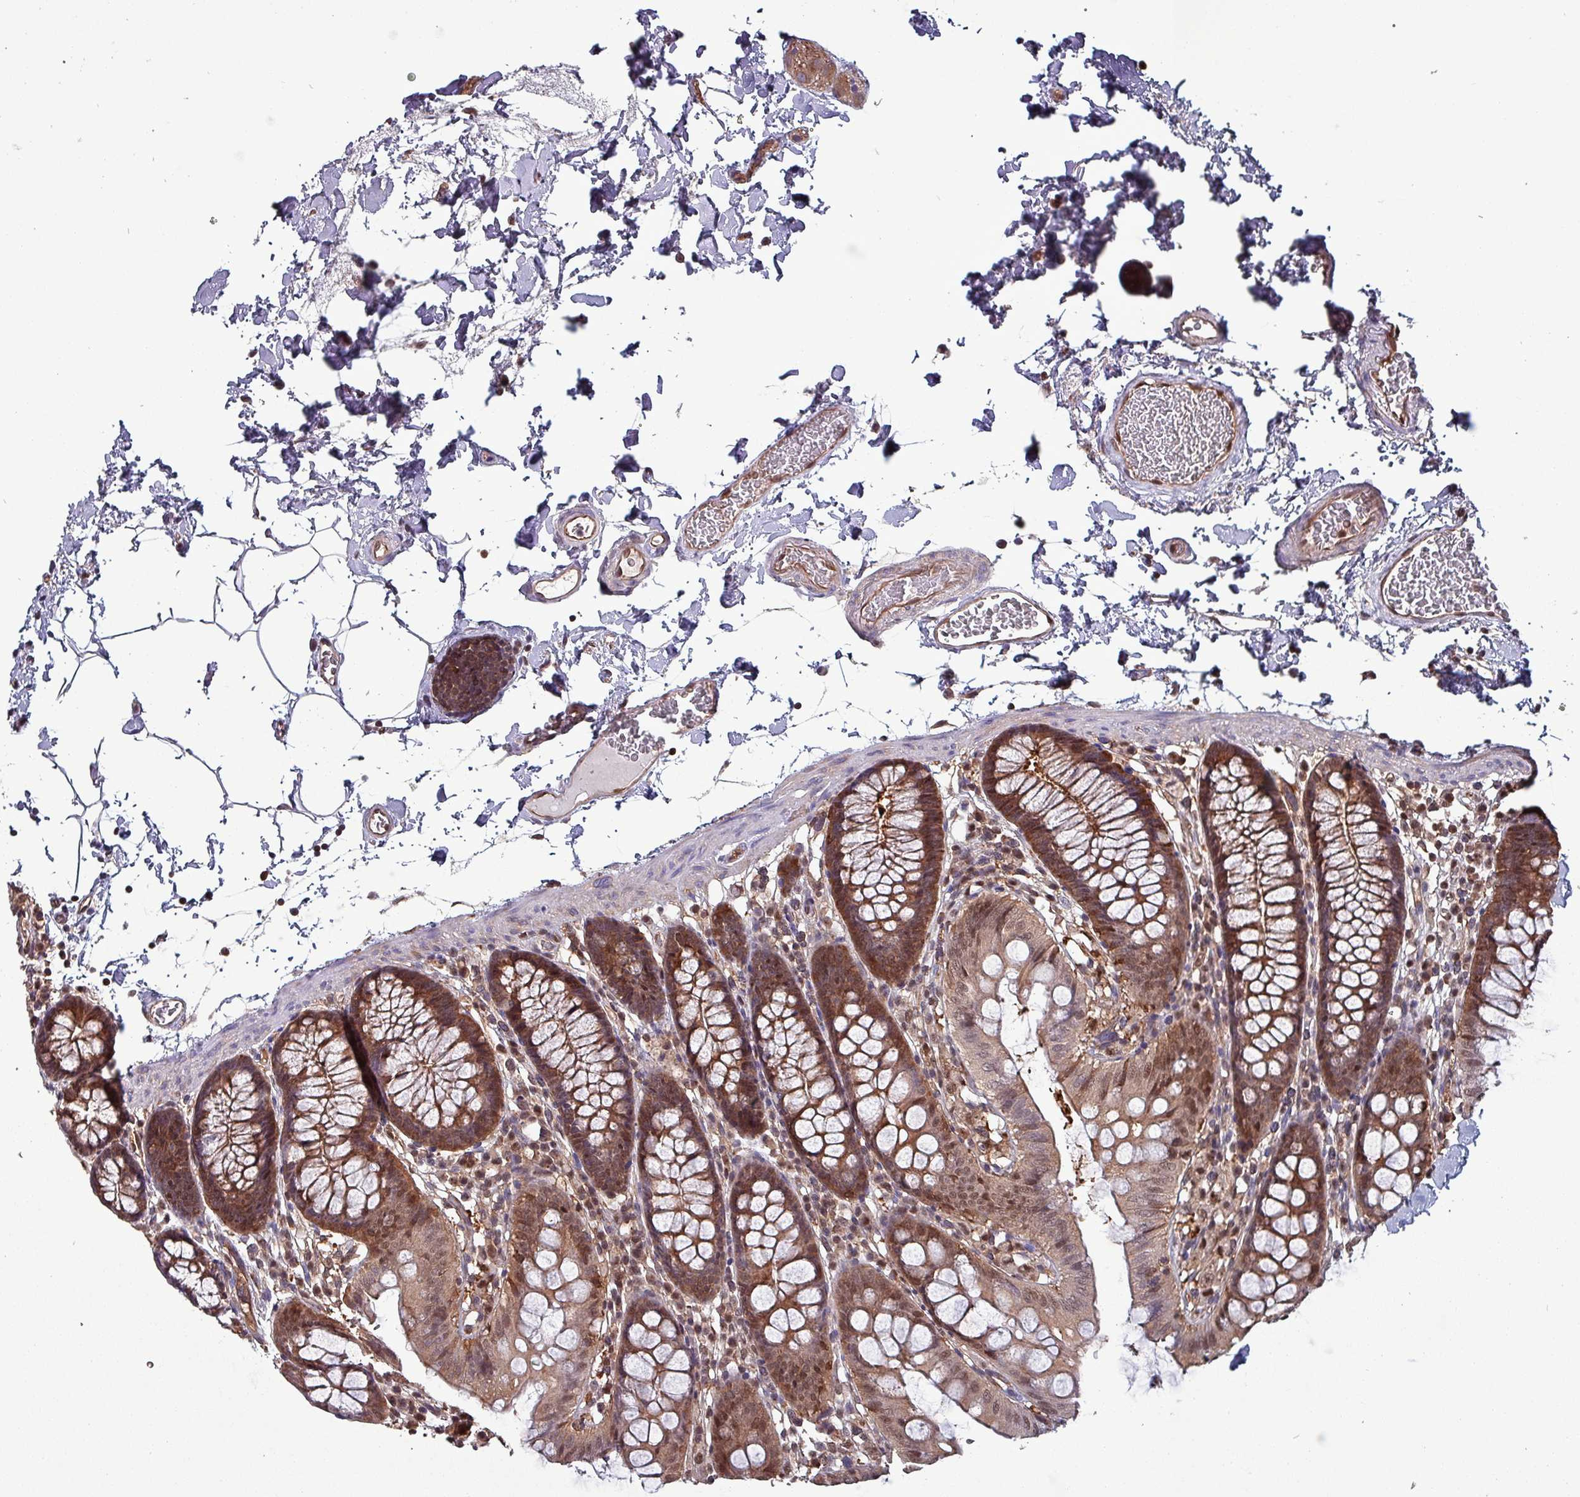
{"staining": {"intensity": "moderate", "quantity": ">75%", "location": "cytoplasmic/membranous"}, "tissue": "colon", "cell_type": "Endothelial cells", "image_type": "normal", "snomed": [{"axis": "morphology", "description": "Normal tissue, NOS"}, {"axis": "topography", "description": "Colon"}], "caption": "Immunohistochemistry (IHC) of unremarkable human colon exhibits medium levels of moderate cytoplasmic/membranous staining in about >75% of endothelial cells. (DAB (3,3'-diaminobenzidine) IHC, brown staining for protein, blue staining for nuclei).", "gene": "PSMB8", "patient": {"sex": "male", "age": 75}}